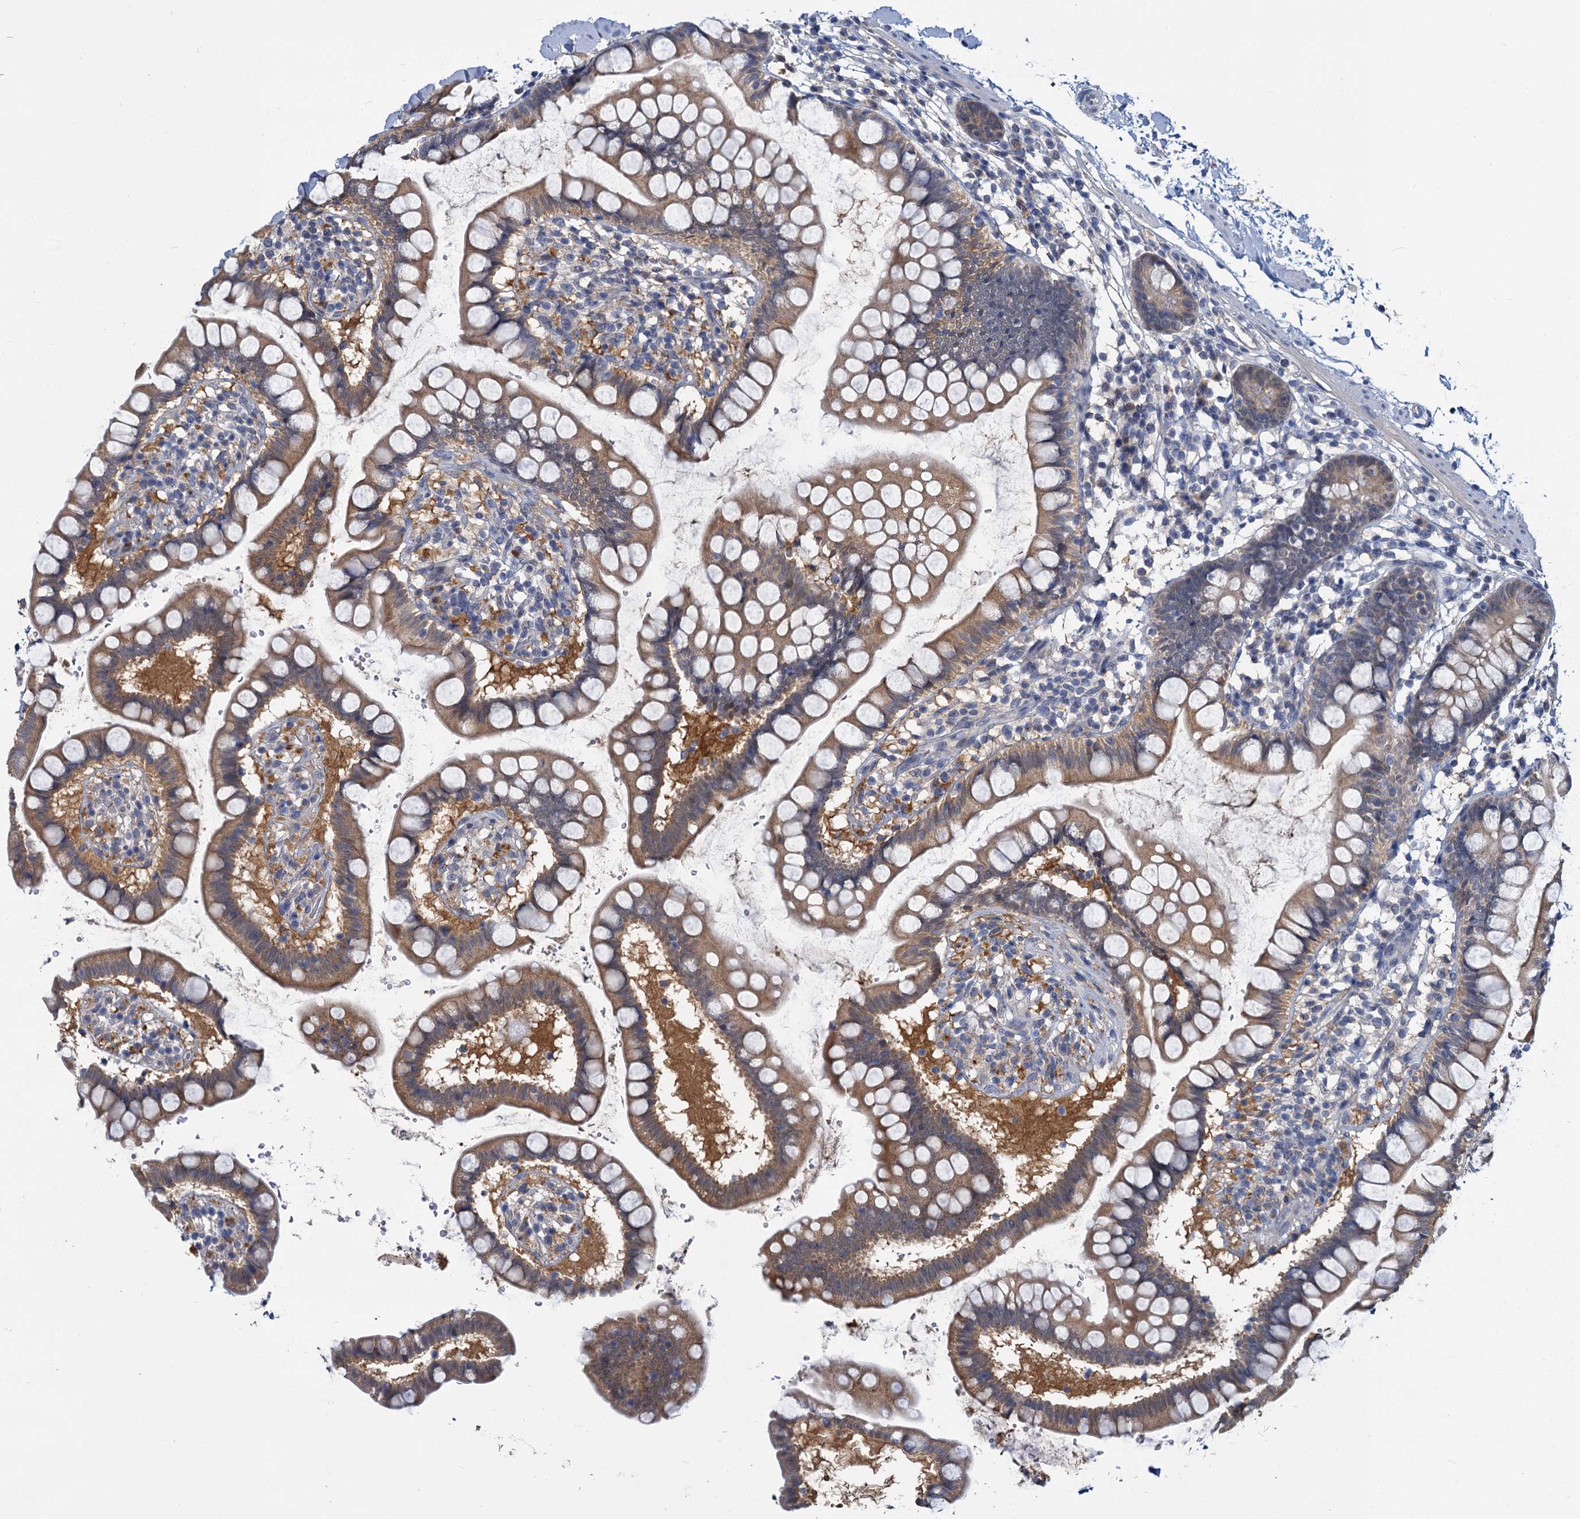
{"staining": {"intensity": "moderate", "quantity": ">75%", "location": "cytoplasmic/membranous"}, "tissue": "small intestine", "cell_type": "Glandular cells", "image_type": "normal", "snomed": [{"axis": "morphology", "description": "Normal tissue, NOS"}, {"axis": "topography", "description": "Small intestine"}], "caption": "Protein staining demonstrates moderate cytoplasmic/membranous expression in about >75% of glandular cells in normal small intestine.", "gene": "ANKRD42", "patient": {"sex": "female", "age": 84}}